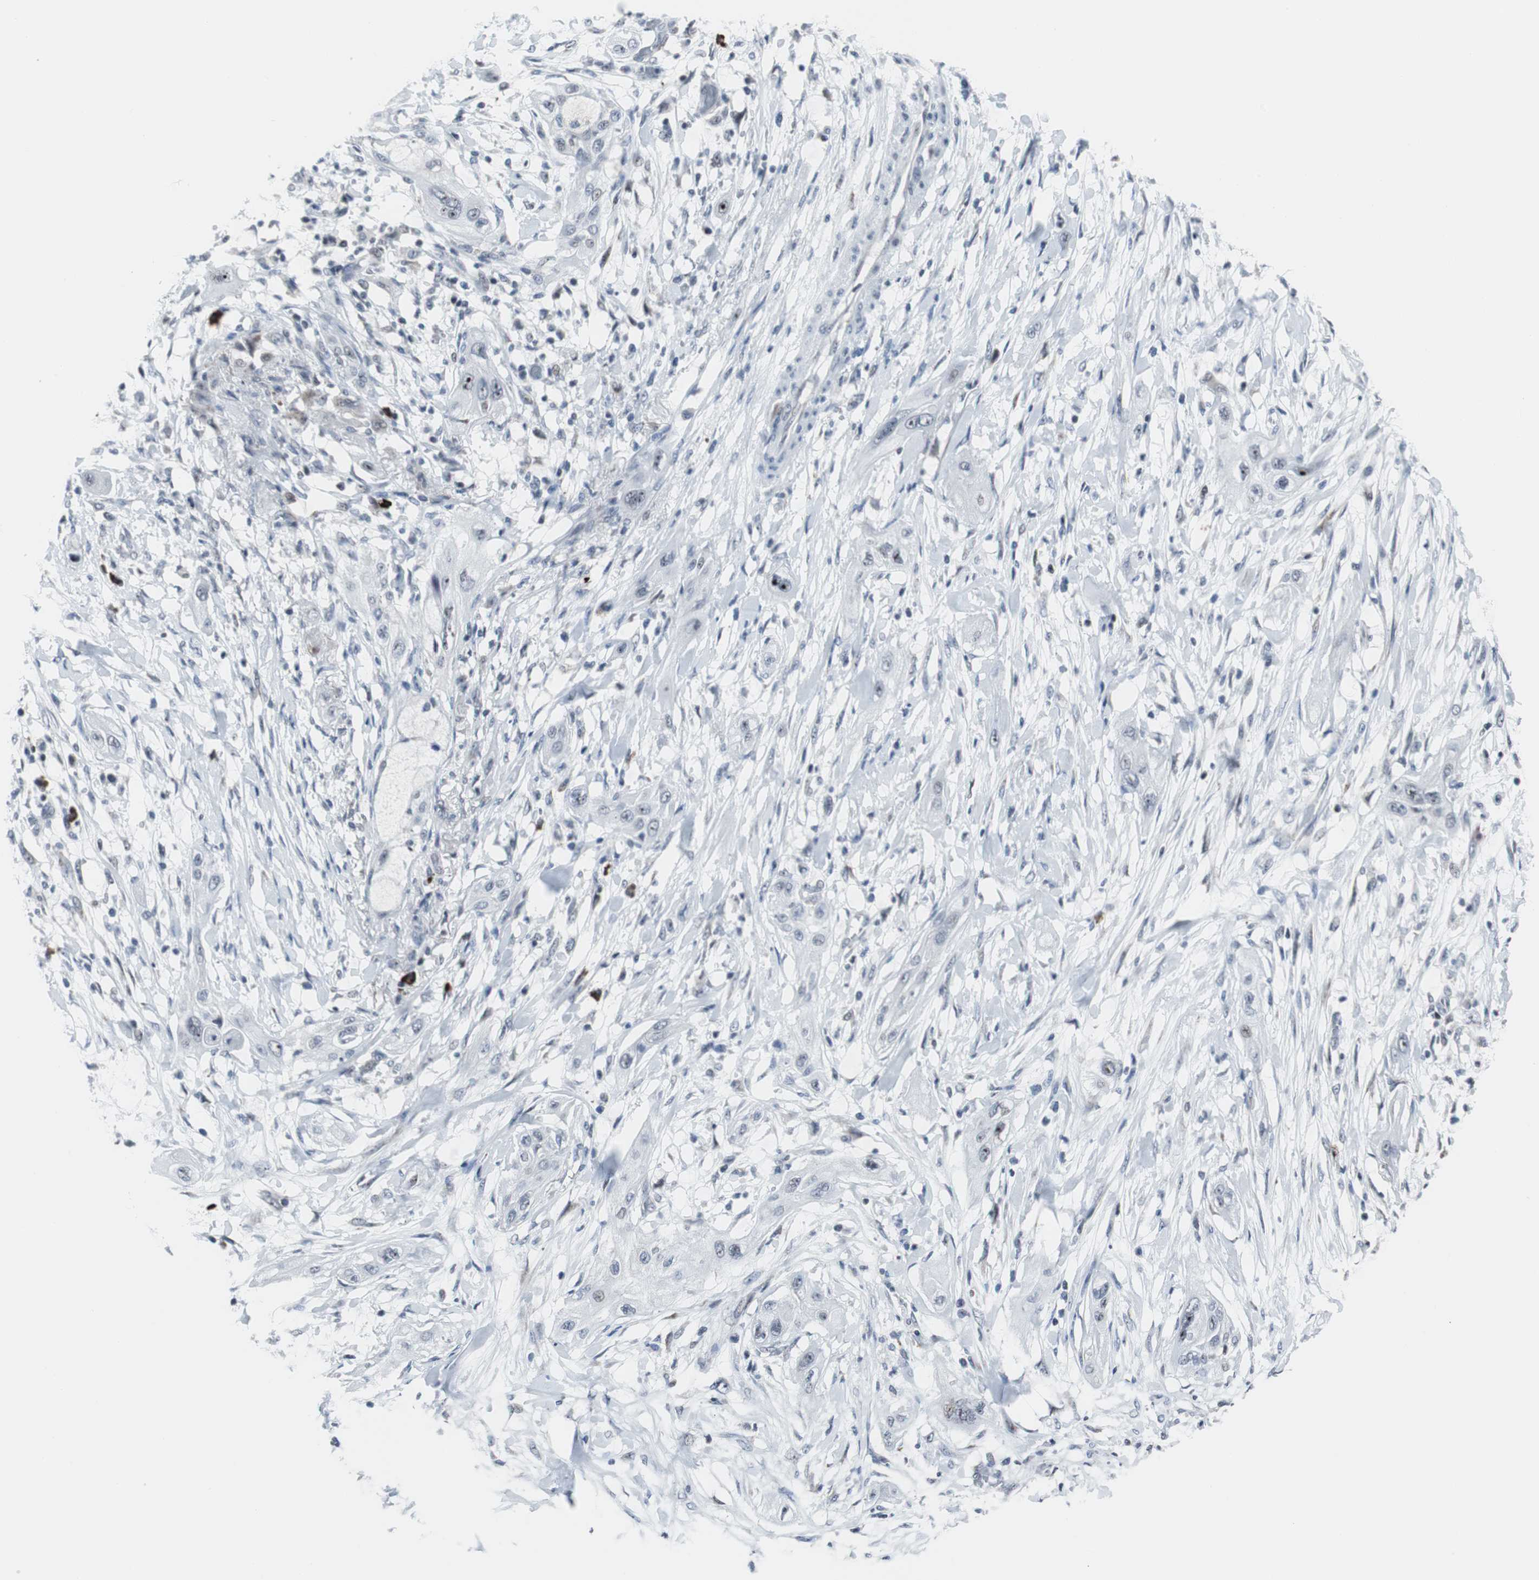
{"staining": {"intensity": "negative", "quantity": "none", "location": "none"}, "tissue": "lung cancer", "cell_type": "Tumor cells", "image_type": "cancer", "snomed": [{"axis": "morphology", "description": "Squamous cell carcinoma, NOS"}, {"axis": "topography", "description": "Lung"}], "caption": "Immunohistochemistry photomicrograph of neoplastic tissue: lung squamous cell carcinoma stained with DAB exhibits no significant protein positivity in tumor cells.", "gene": "DOK1", "patient": {"sex": "female", "age": 47}}